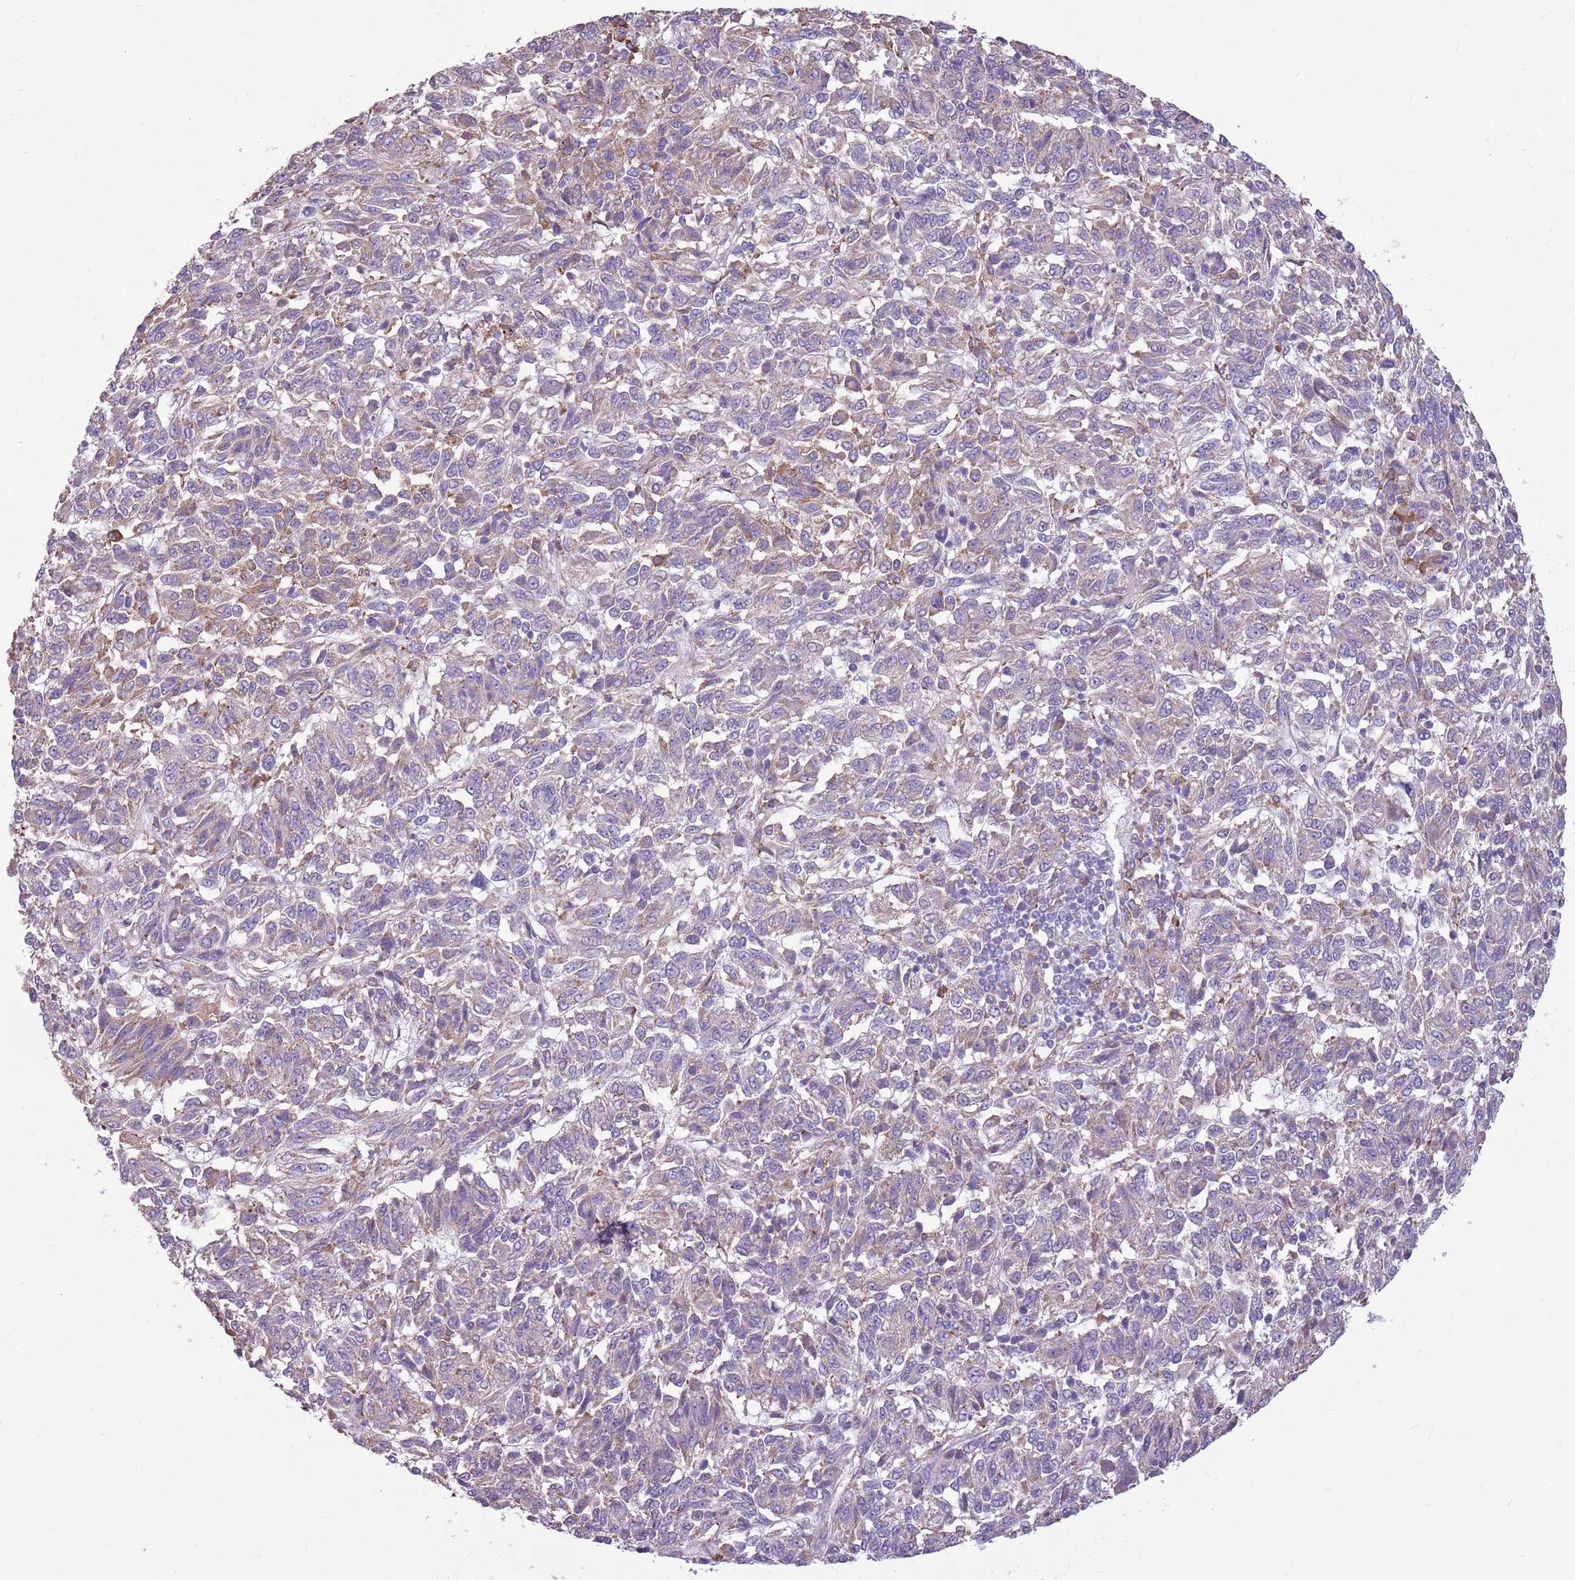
{"staining": {"intensity": "weak", "quantity": "<25%", "location": "cytoplasmic/membranous"}, "tissue": "melanoma", "cell_type": "Tumor cells", "image_type": "cancer", "snomed": [{"axis": "morphology", "description": "Malignant melanoma, Metastatic site"}, {"axis": "topography", "description": "Lung"}], "caption": "Protein analysis of malignant melanoma (metastatic site) displays no significant expression in tumor cells.", "gene": "KCTD19", "patient": {"sex": "male", "age": 64}}